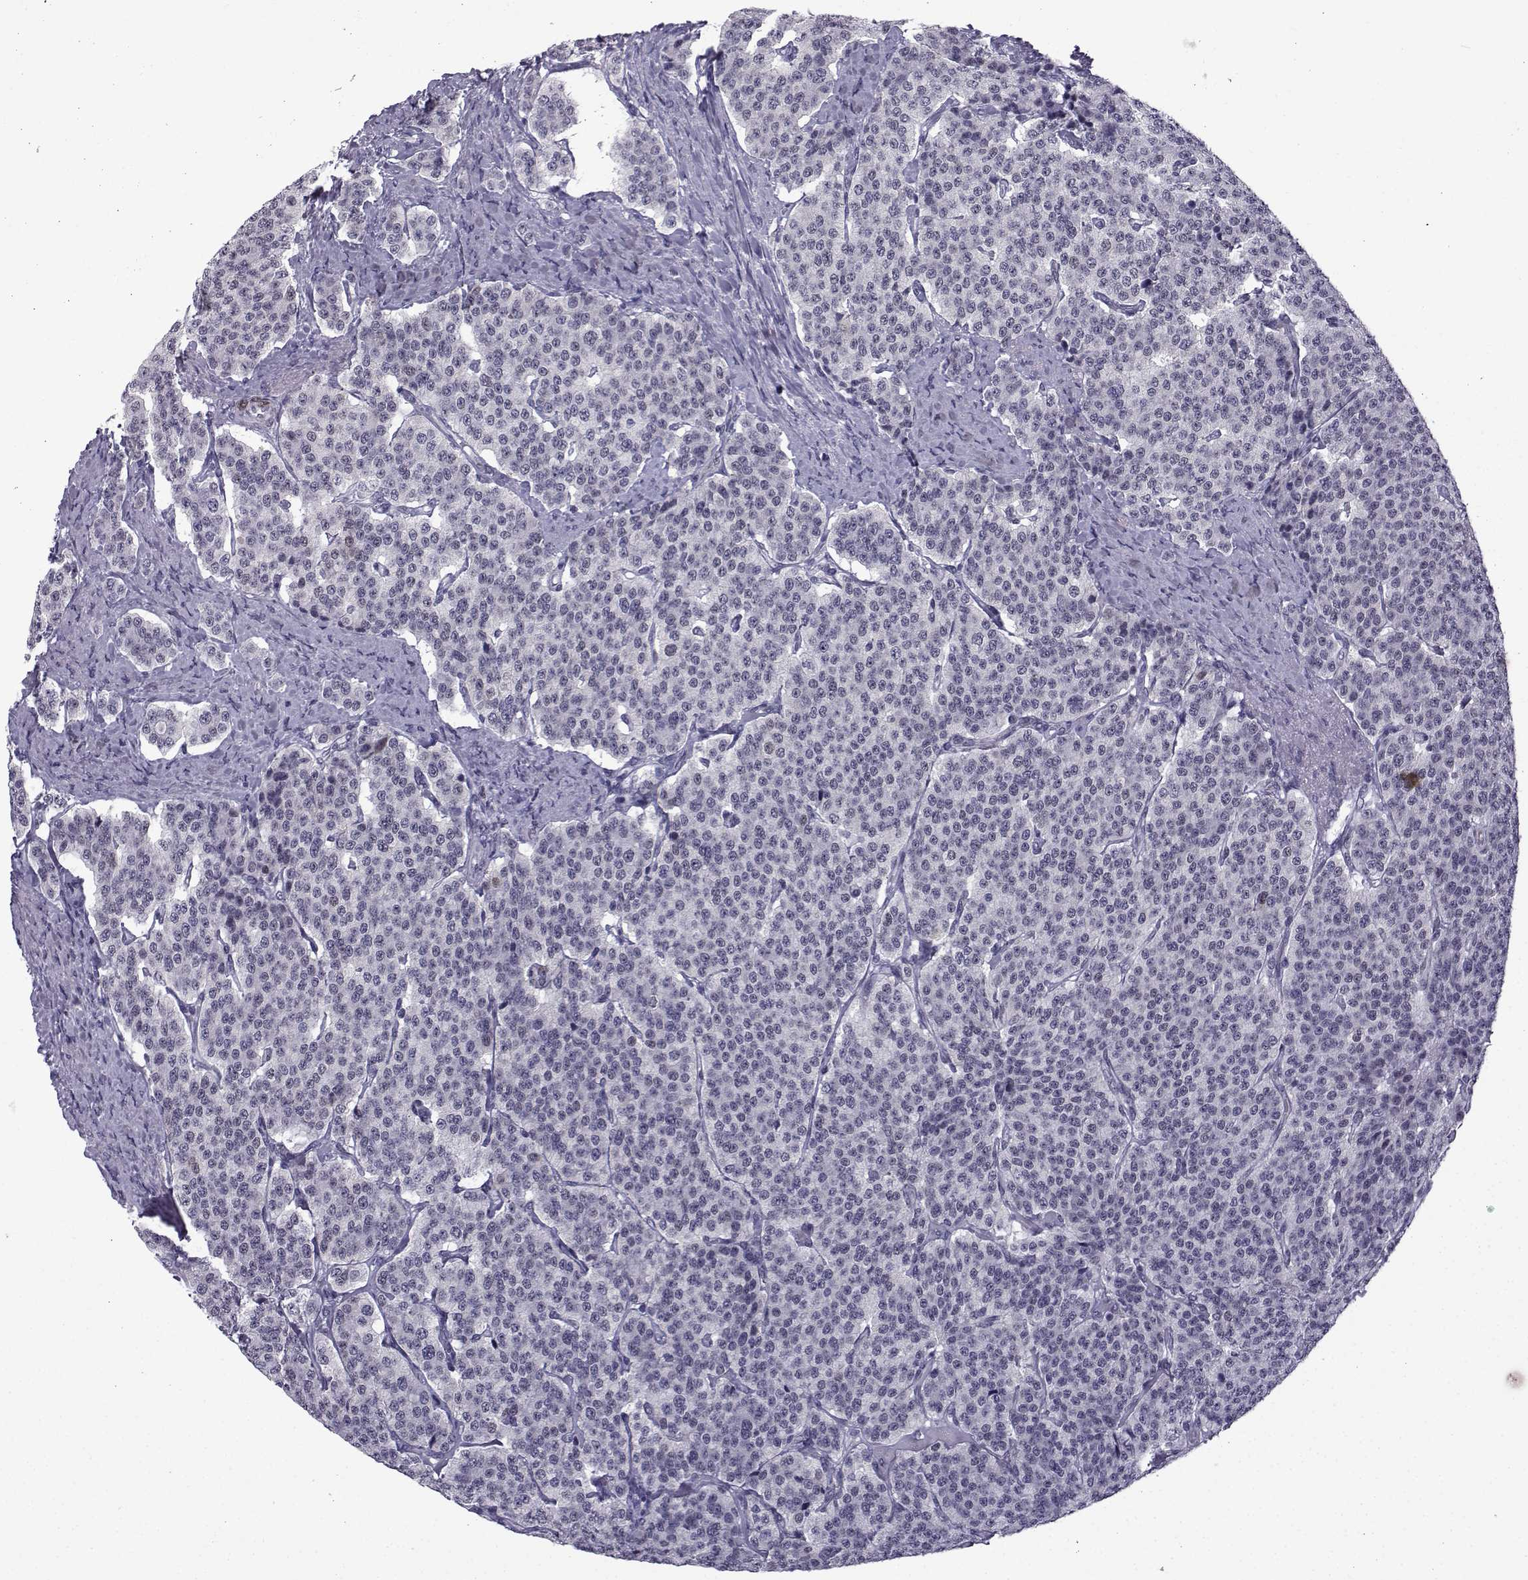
{"staining": {"intensity": "negative", "quantity": "none", "location": "none"}, "tissue": "carcinoid", "cell_type": "Tumor cells", "image_type": "cancer", "snomed": [{"axis": "morphology", "description": "Carcinoid, malignant, NOS"}, {"axis": "topography", "description": "Small intestine"}], "caption": "A high-resolution micrograph shows immunohistochemistry staining of carcinoid (malignant), which demonstrates no significant staining in tumor cells.", "gene": "RBM24", "patient": {"sex": "female", "age": 58}}